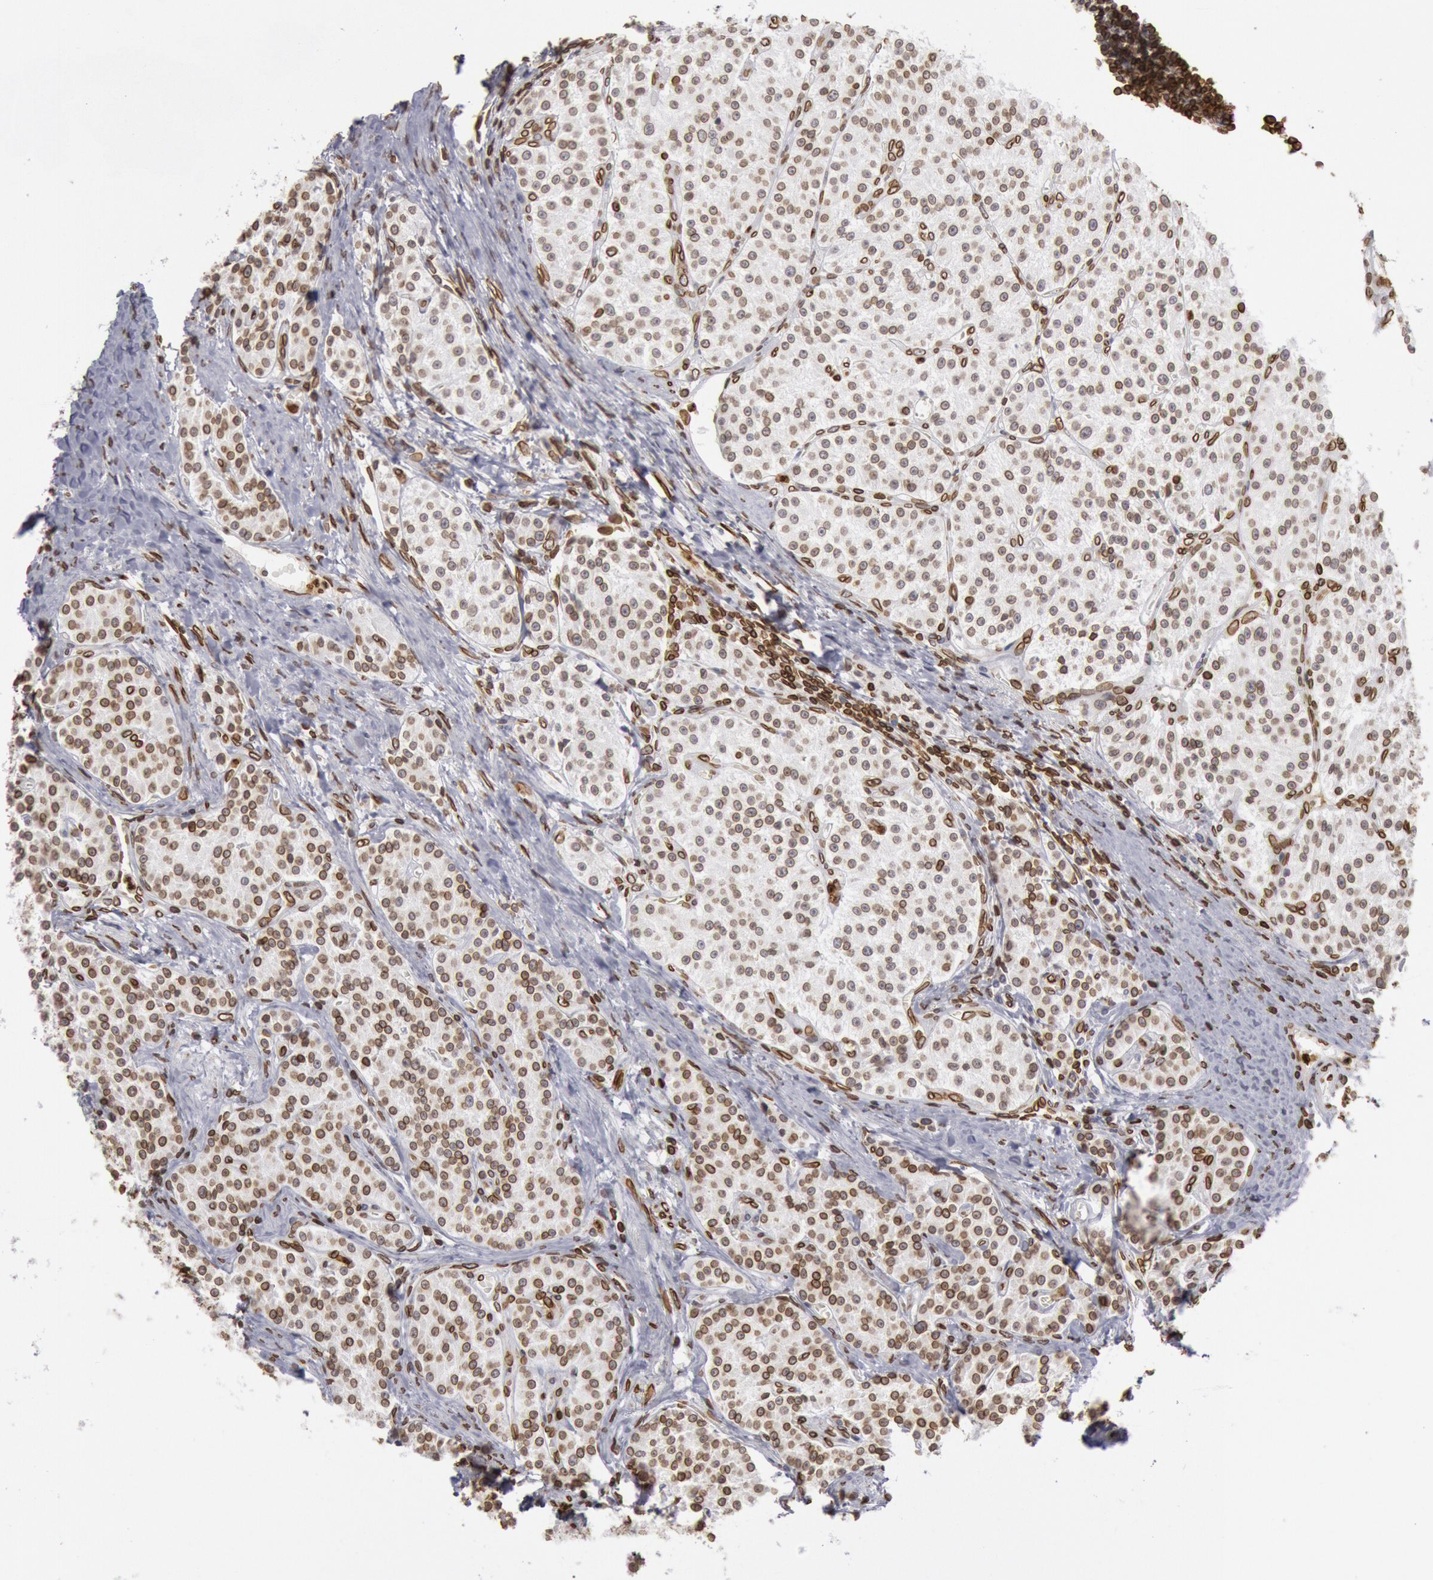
{"staining": {"intensity": "strong", "quantity": ">75%", "location": "cytoplasmic/membranous,nuclear"}, "tissue": "carcinoid", "cell_type": "Tumor cells", "image_type": "cancer", "snomed": [{"axis": "morphology", "description": "Carcinoid, malignant, NOS"}, {"axis": "topography", "description": "Stomach"}], "caption": "Carcinoid tissue reveals strong cytoplasmic/membranous and nuclear positivity in approximately >75% of tumor cells, visualized by immunohistochemistry. Immunohistochemistry stains the protein in brown and the nuclei are stained blue.", "gene": "SUN2", "patient": {"sex": "female", "age": 76}}